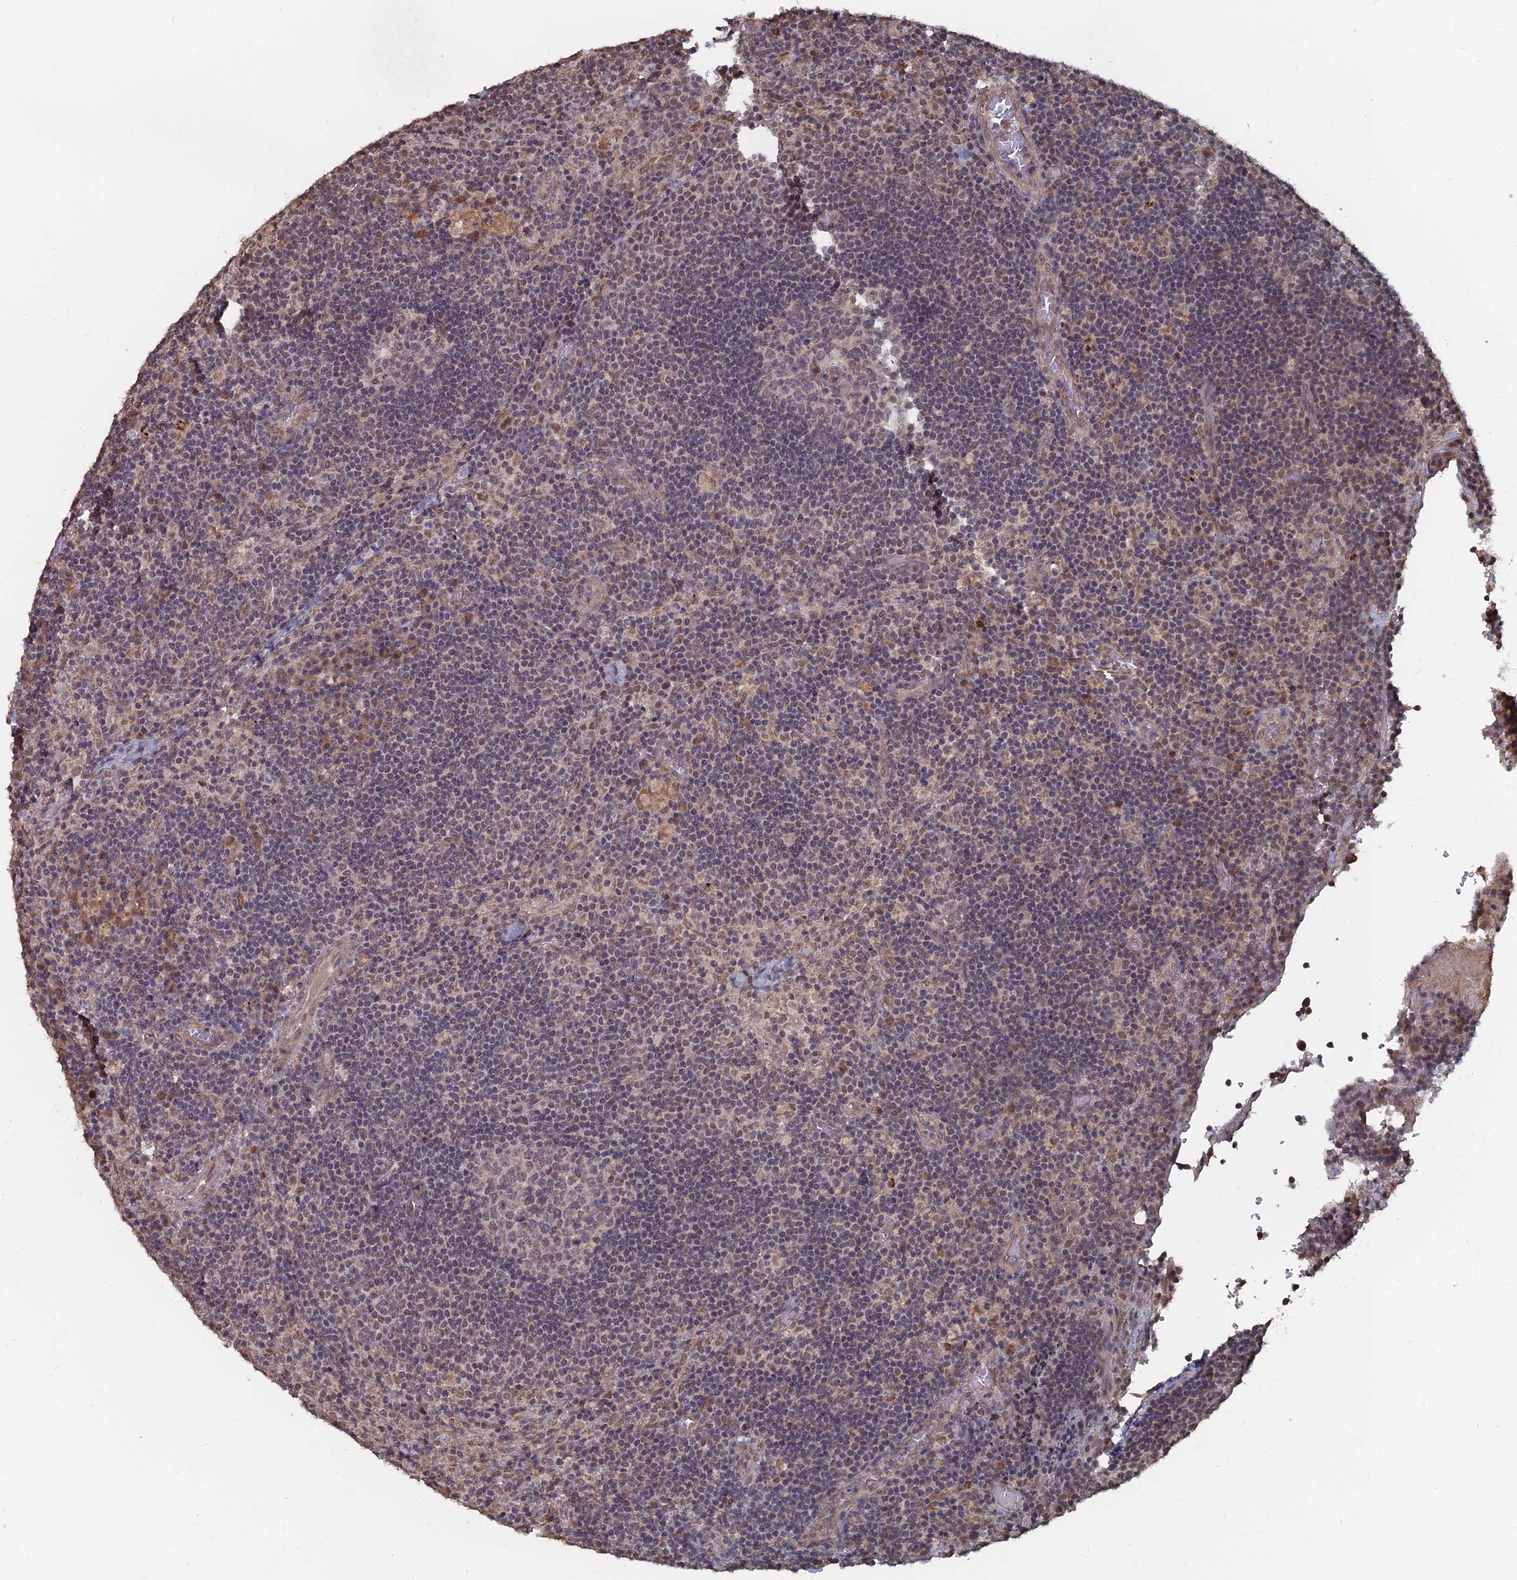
{"staining": {"intensity": "weak", "quantity": "25%-75%", "location": "nuclear"}, "tissue": "lymph node", "cell_type": "Germinal center cells", "image_type": "normal", "snomed": [{"axis": "morphology", "description": "Normal tissue, NOS"}, {"axis": "topography", "description": "Lymph node"}], "caption": "High-magnification brightfield microscopy of normal lymph node stained with DAB (brown) and counterstained with hematoxylin (blue). germinal center cells exhibit weak nuclear positivity is seen in about25%-75% of cells. The staining is performed using DAB (3,3'-diaminobenzidine) brown chromogen to label protein expression. The nuclei are counter-stained blue using hematoxylin.", "gene": "CCNP", "patient": {"sex": "male", "age": 58}}